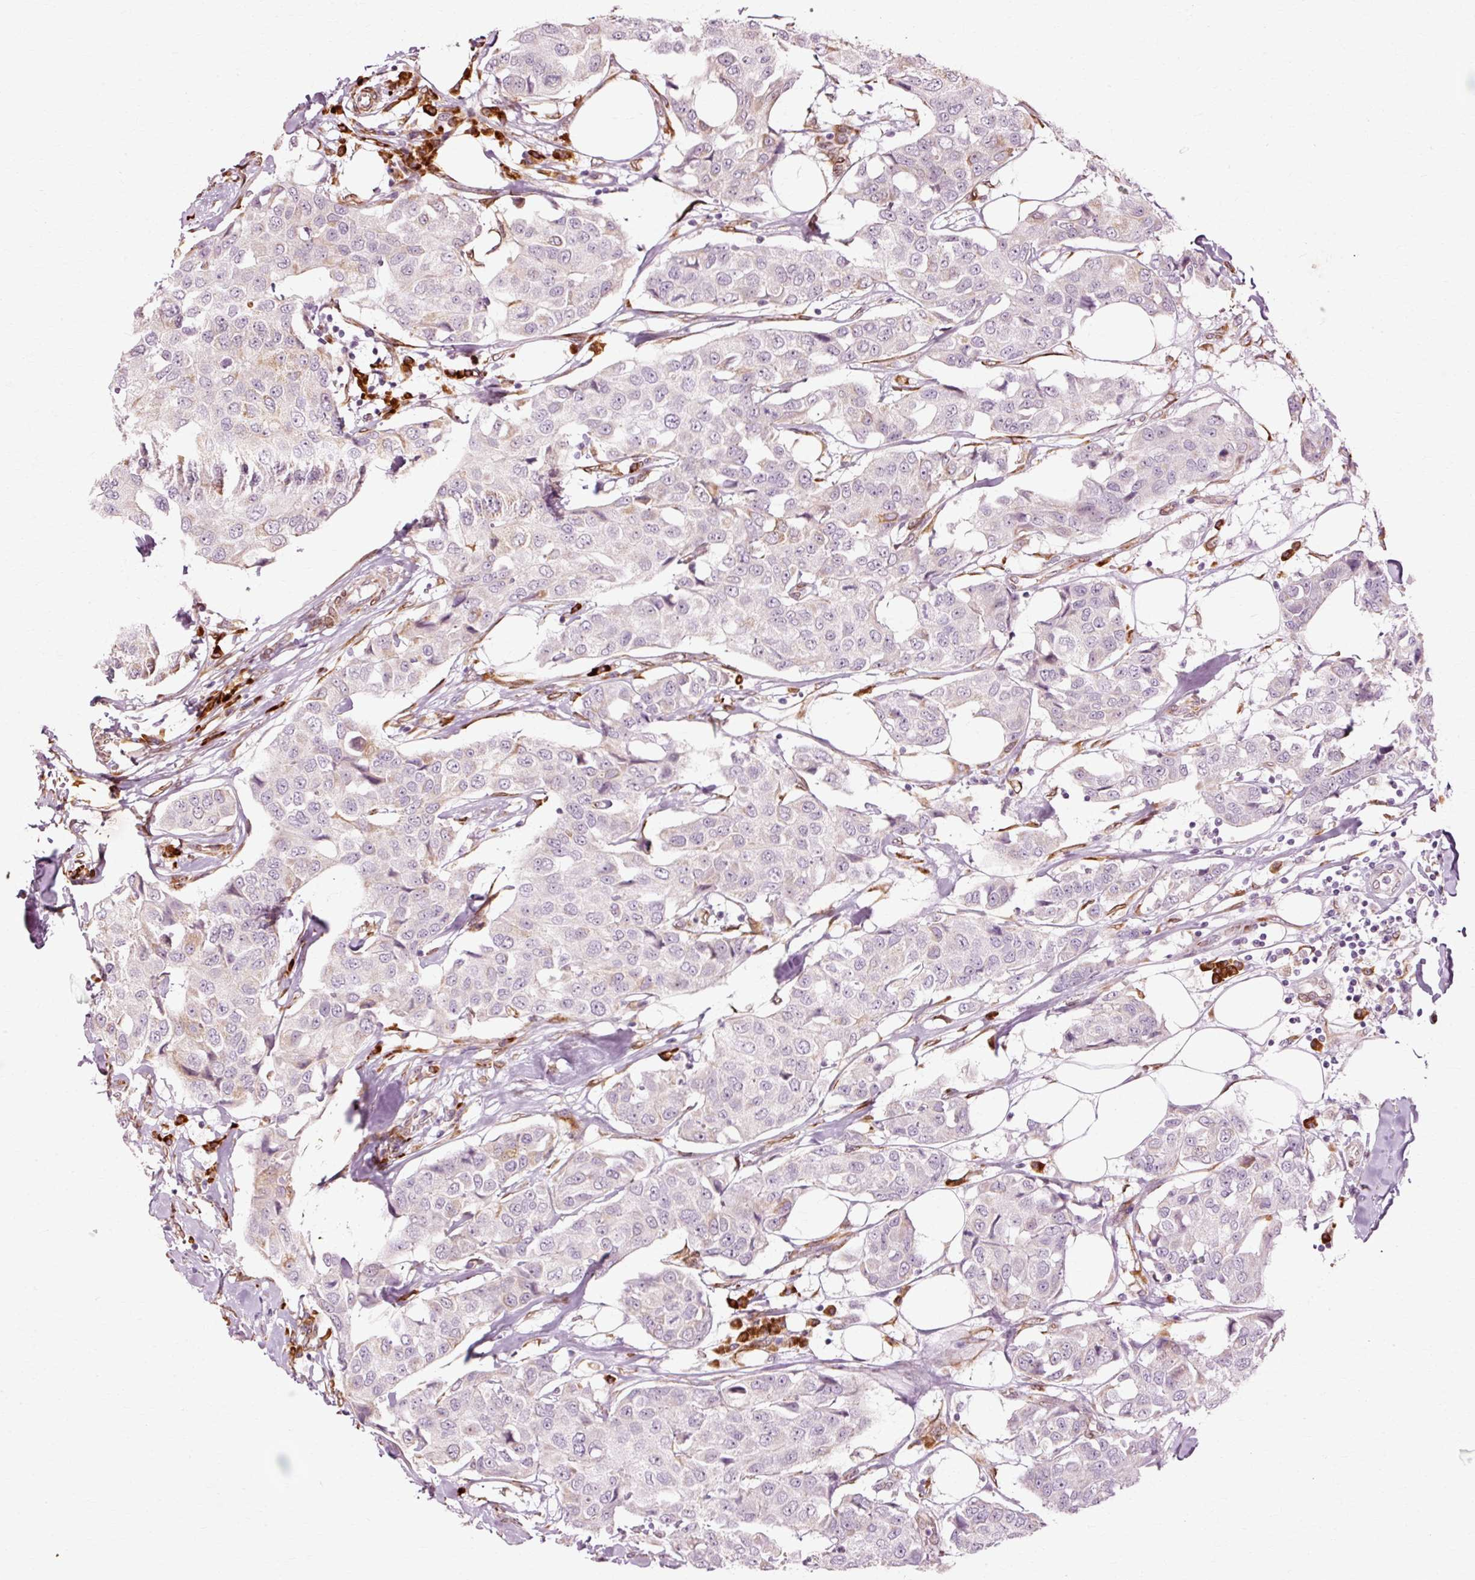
{"staining": {"intensity": "negative", "quantity": "none", "location": "none"}, "tissue": "breast cancer", "cell_type": "Tumor cells", "image_type": "cancer", "snomed": [{"axis": "morphology", "description": "Duct carcinoma"}, {"axis": "topography", "description": "Breast"}], "caption": "Immunohistochemistry (IHC) of human breast cancer displays no positivity in tumor cells.", "gene": "RGPD5", "patient": {"sex": "female", "age": 80}}